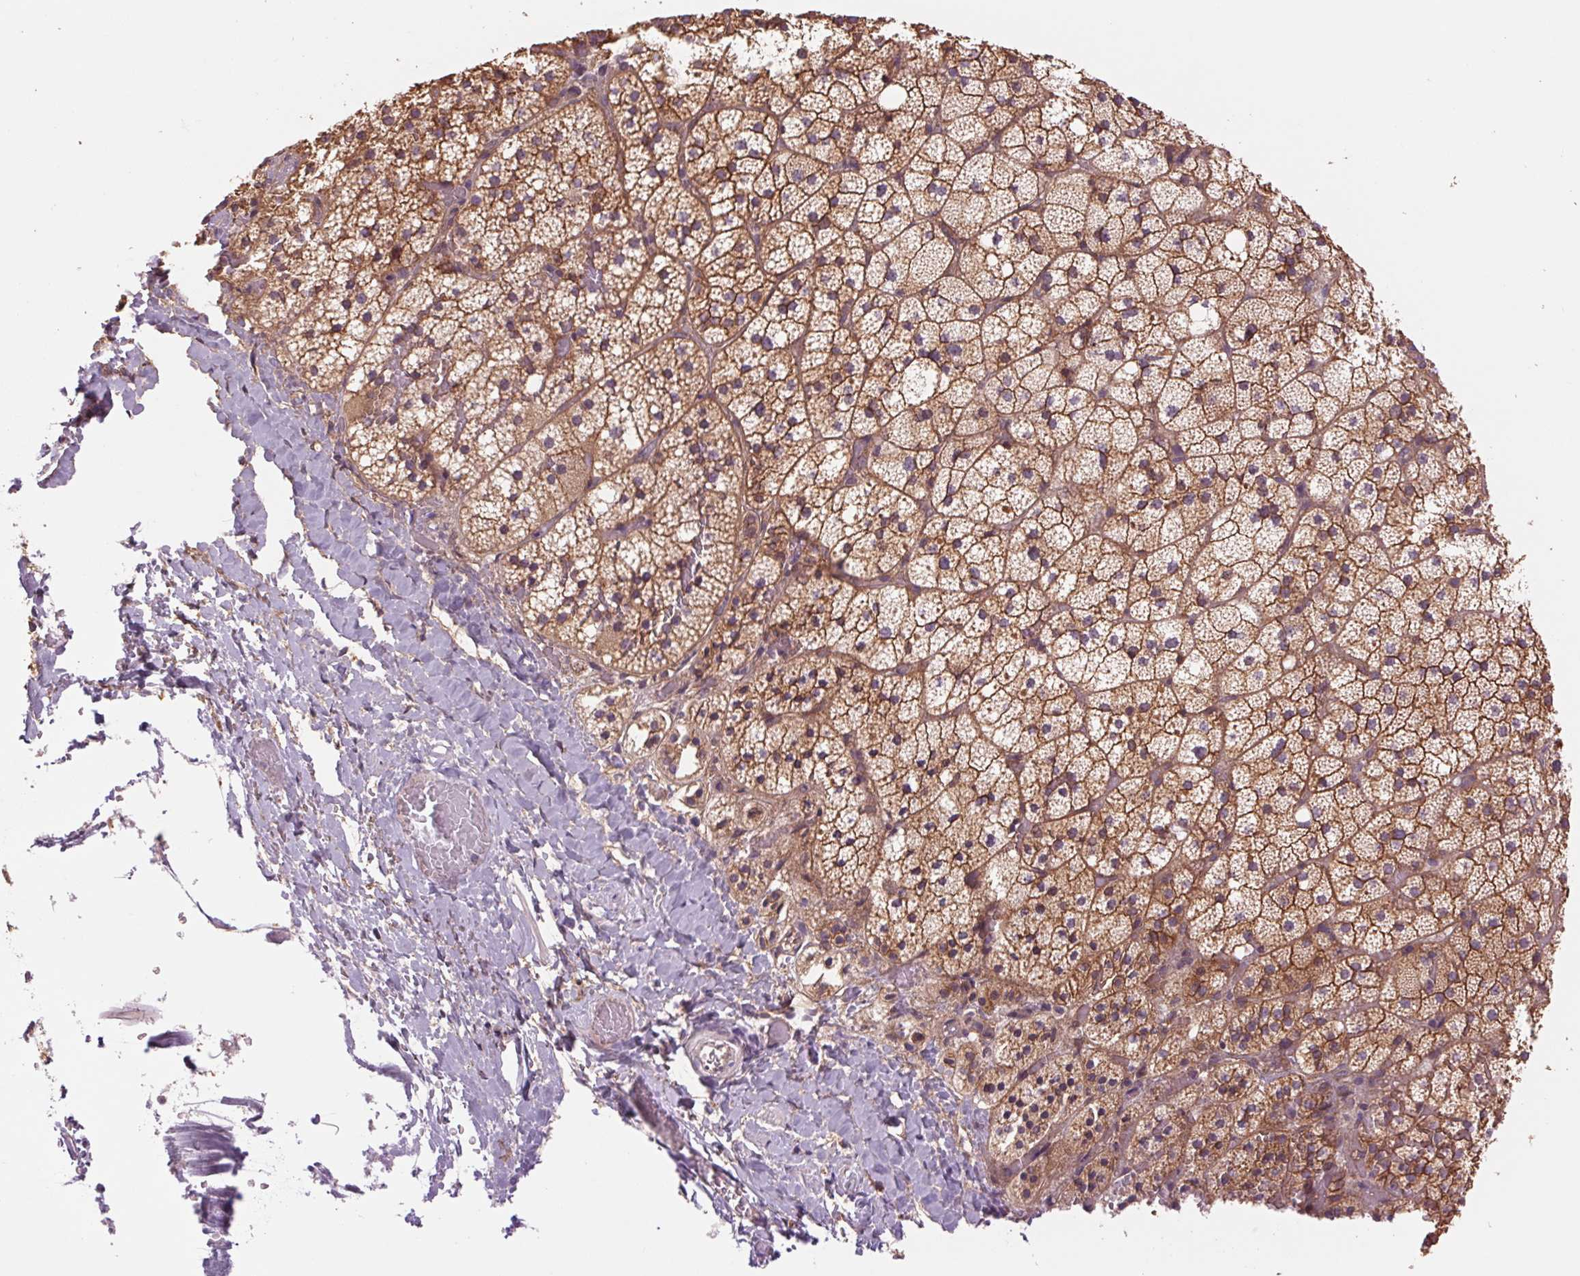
{"staining": {"intensity": "moderate", "quantity": ">75%", "location": "cytoplasmic/membranous"}, "tissue": "adrenal gland", "cell_type": "Glandular cells", "image_type": "normal", "snomed": [{"axis": "morphology", "description": "Normal tissue, NOS"}, {"axis": "topography", "description": "Adrenal gland"}], "caption": "IHC (DAB (3,3'-diaminobenzidine)) staining of unremarkable human adrenal gland shows moderate cytoplasmic/membranous protein positivity in about >75% of glandular cells.", "gene": "SH3RF2", "patient": {"sex": "male", "age": 53}}